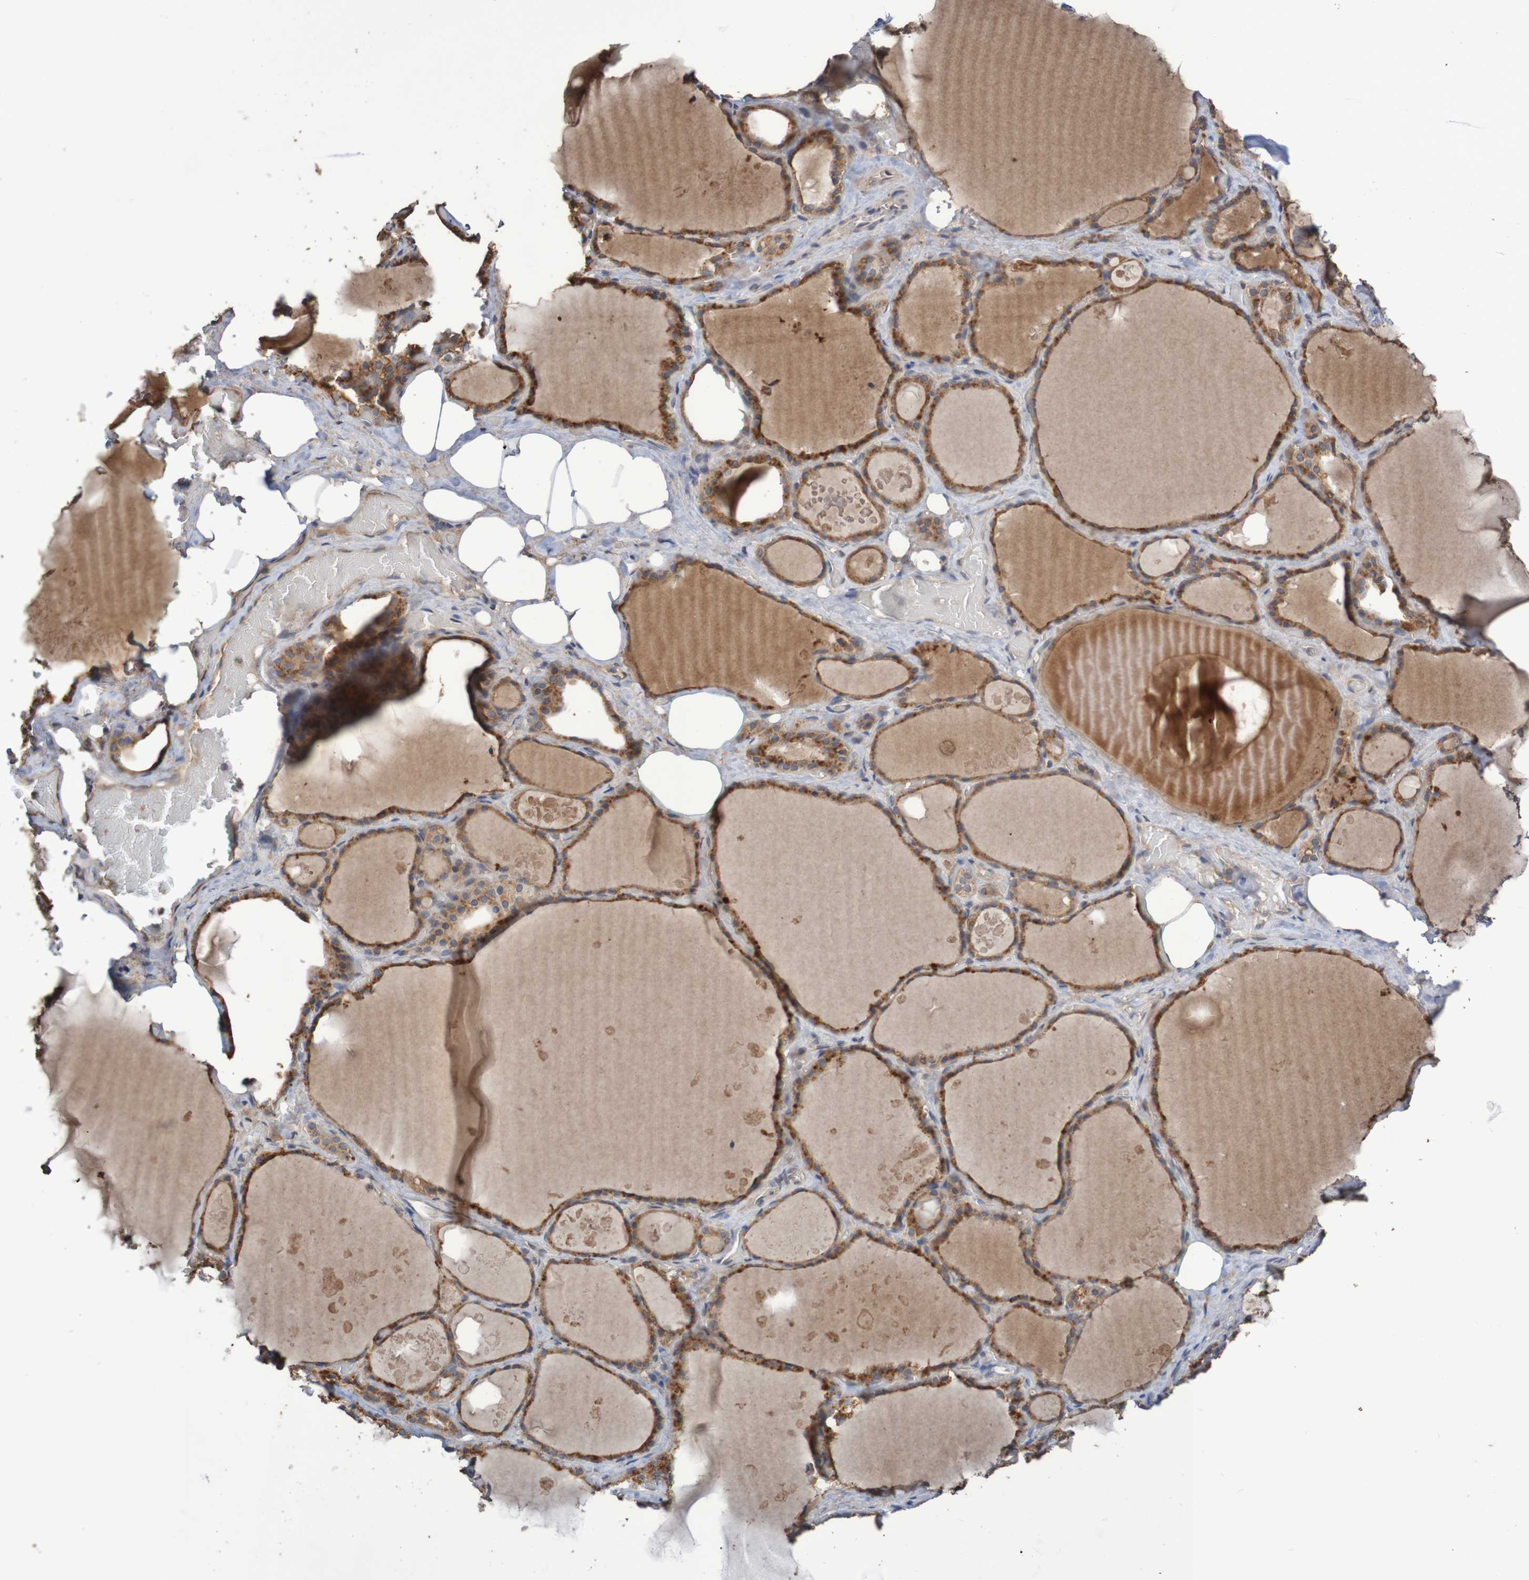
{"staining": {"intensity": "strong", "quantity": ">75%", "location": "cytoplasmic/membranous"}, "tissue": "thyroid gland", "cell_type": "Glandular cells", "image_type": "normal", "snomed": [{"axis": "morphology", "description": "Normal tissue, NOS"}, {"axis": "topography", "description": "Thyroid gland"}], "caption": "Immunohistochemical staining of unremarkable thyroid gland reveals high levels of strong cytoplasmic/membranous positivity in approximately >75% of glandular cells.", "gene": "PHYH", "patient": {"sex": "male", "age": 61}}